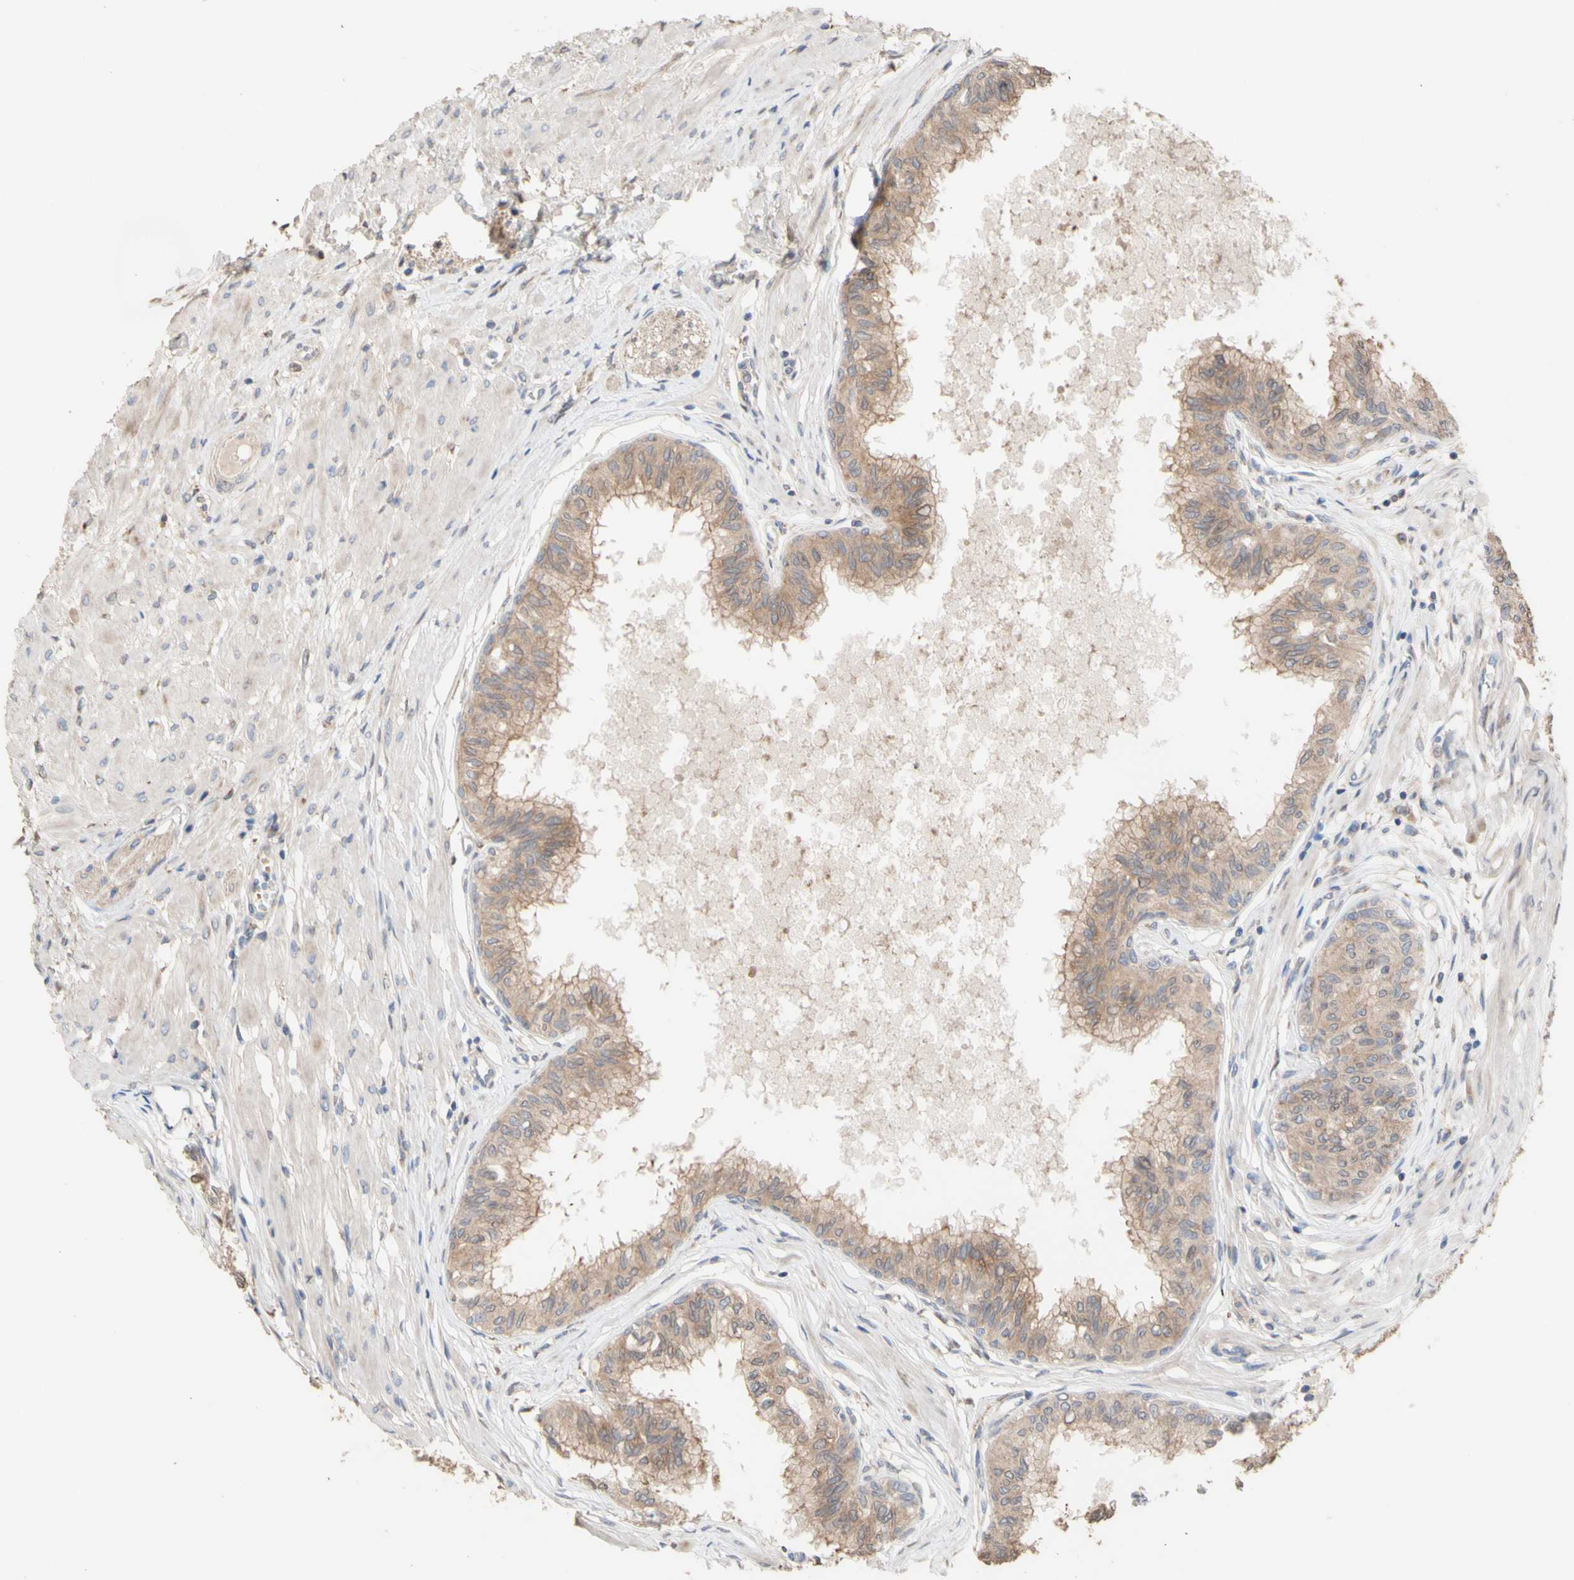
{"staining": {"intensity": "moderate", "quantity": ">75%", "location": "cytoplasmic/membranous"}, "tissue": "prostate", "cell_type": "Glandular cells", "image_type": "normal", "snomed": [{"axis": "morphology", "description": "Normal tissue, NOS"}, {"axis": "topography", "description": "Prostate"}, {"axis": "topography", "description": "Seminal veicle"}], "caption": "This is an image of immunohistochemistry (IHC) staining of normal prostate, which shows moderate expression in the cytoplasmic/membranous of glandular cells.", "gene": "NECTIN3", "patient": {"sex": "male", "age": 60}}